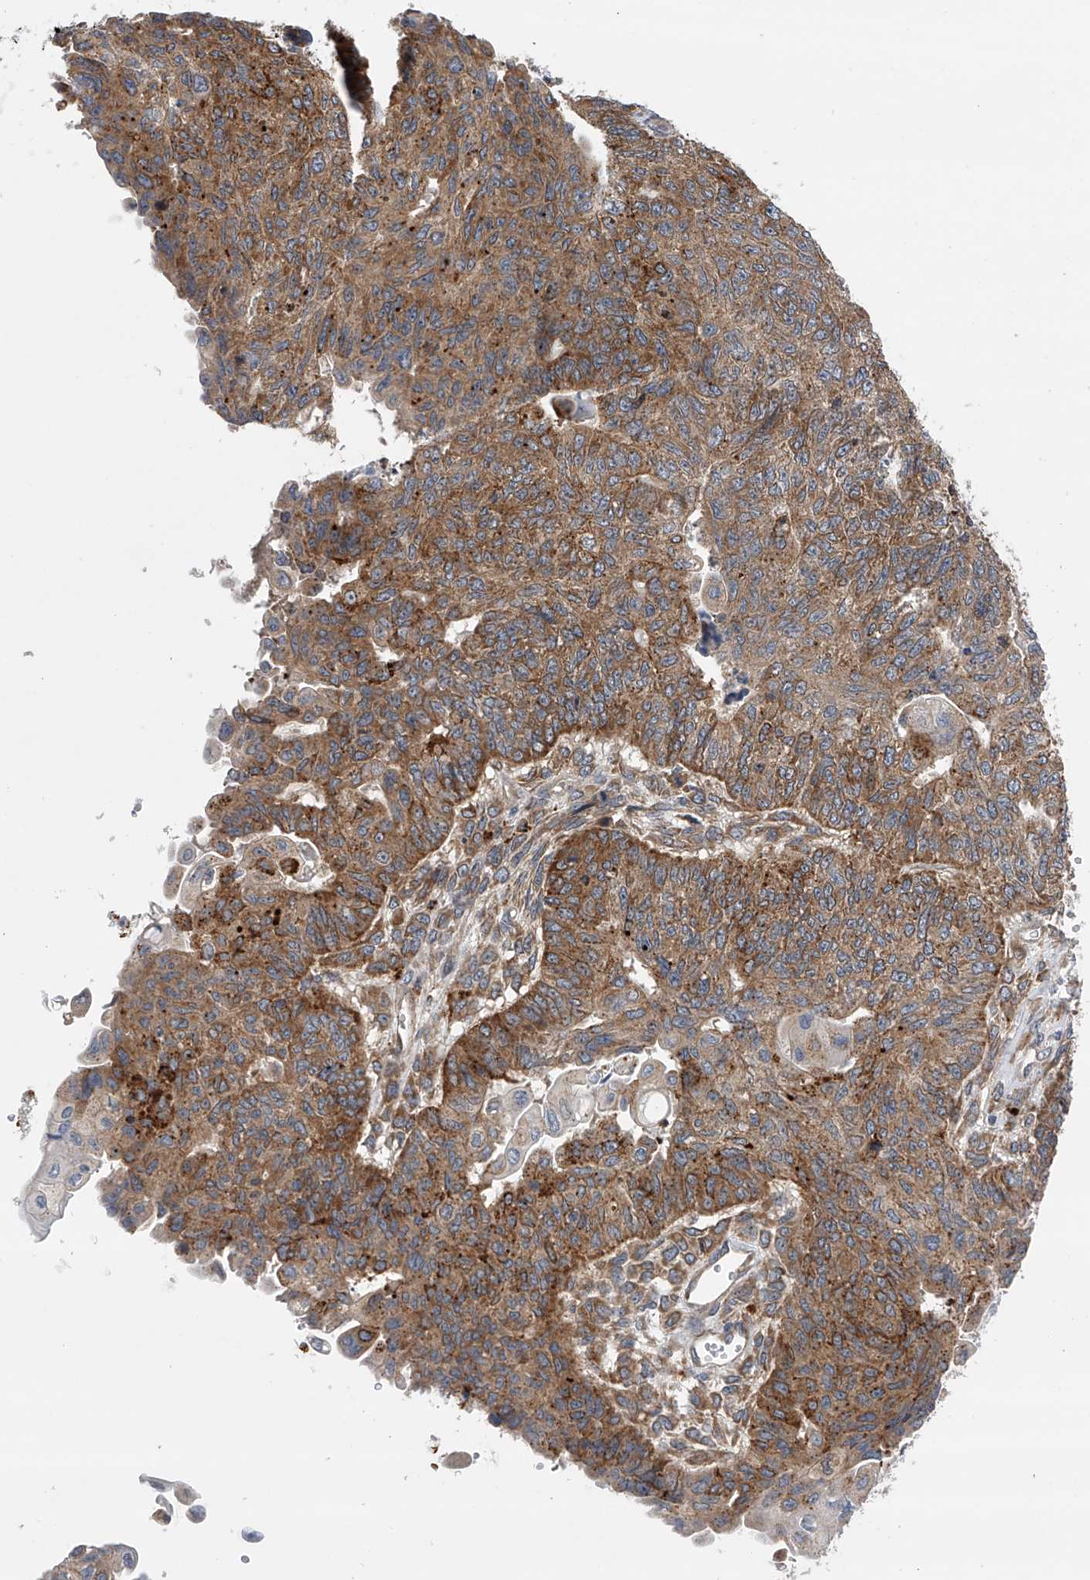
{"staining": {"intensity": "moderate", "quantity": ">75%", "location": "cytoplasmic/membranous"}, "tissue": "endometrial cancer", "cell_type": "Tumor cells", "image_type": "cancer", "snomed": [{"axis": "morphology", "description": "Adenocarcinoma, NOS"}, {"axis": "topography", "description": "Endometrium"}], "caption": "A brown stain labels moderate cytoplasmic/membranous expression of a protein in human endometrial adenocarcinoma tumor cells.", "gene": "SPOCK1", "patient": {"sex": "female", "age": 32}}